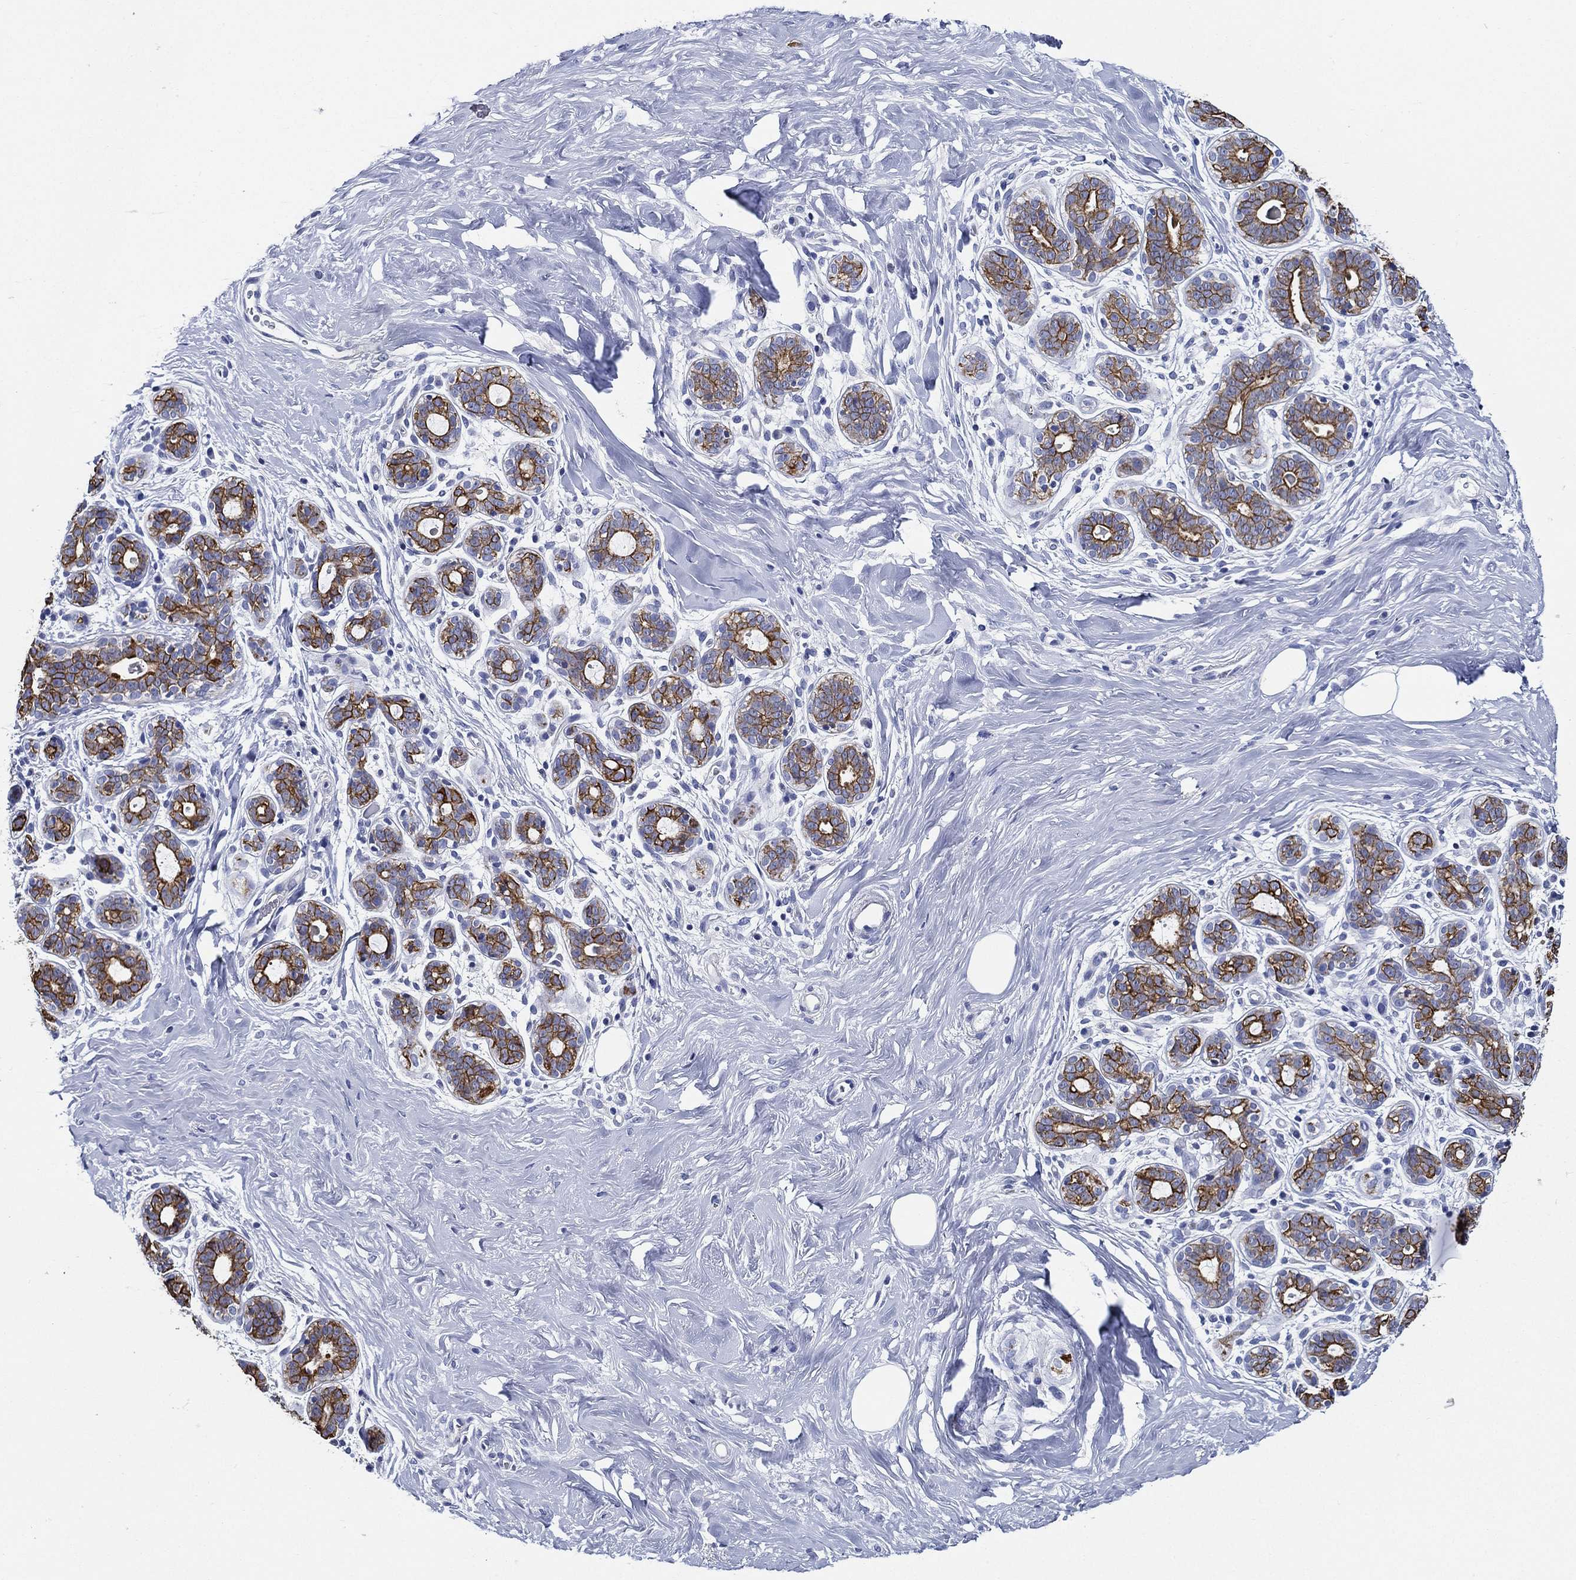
{"staining": {"intensity": "negative", "quantity": "none", "location": "none"}, "tissue": "breast", "cell_type": "Adipocytes", "image_type": "normal", "snomed": [{"axis": "morphology", "description": "Normal tissue, NOS"}, {"axis": "topography", "description": "Breast"}], "caption": "Immunohistochemistry (IHC) micrograph of benign breast: breast stained with DAB exhibits no significant protein positivity in adipocytes.", "gene": "NEDD9", "patient": {"sex": "female", "age": 43}}